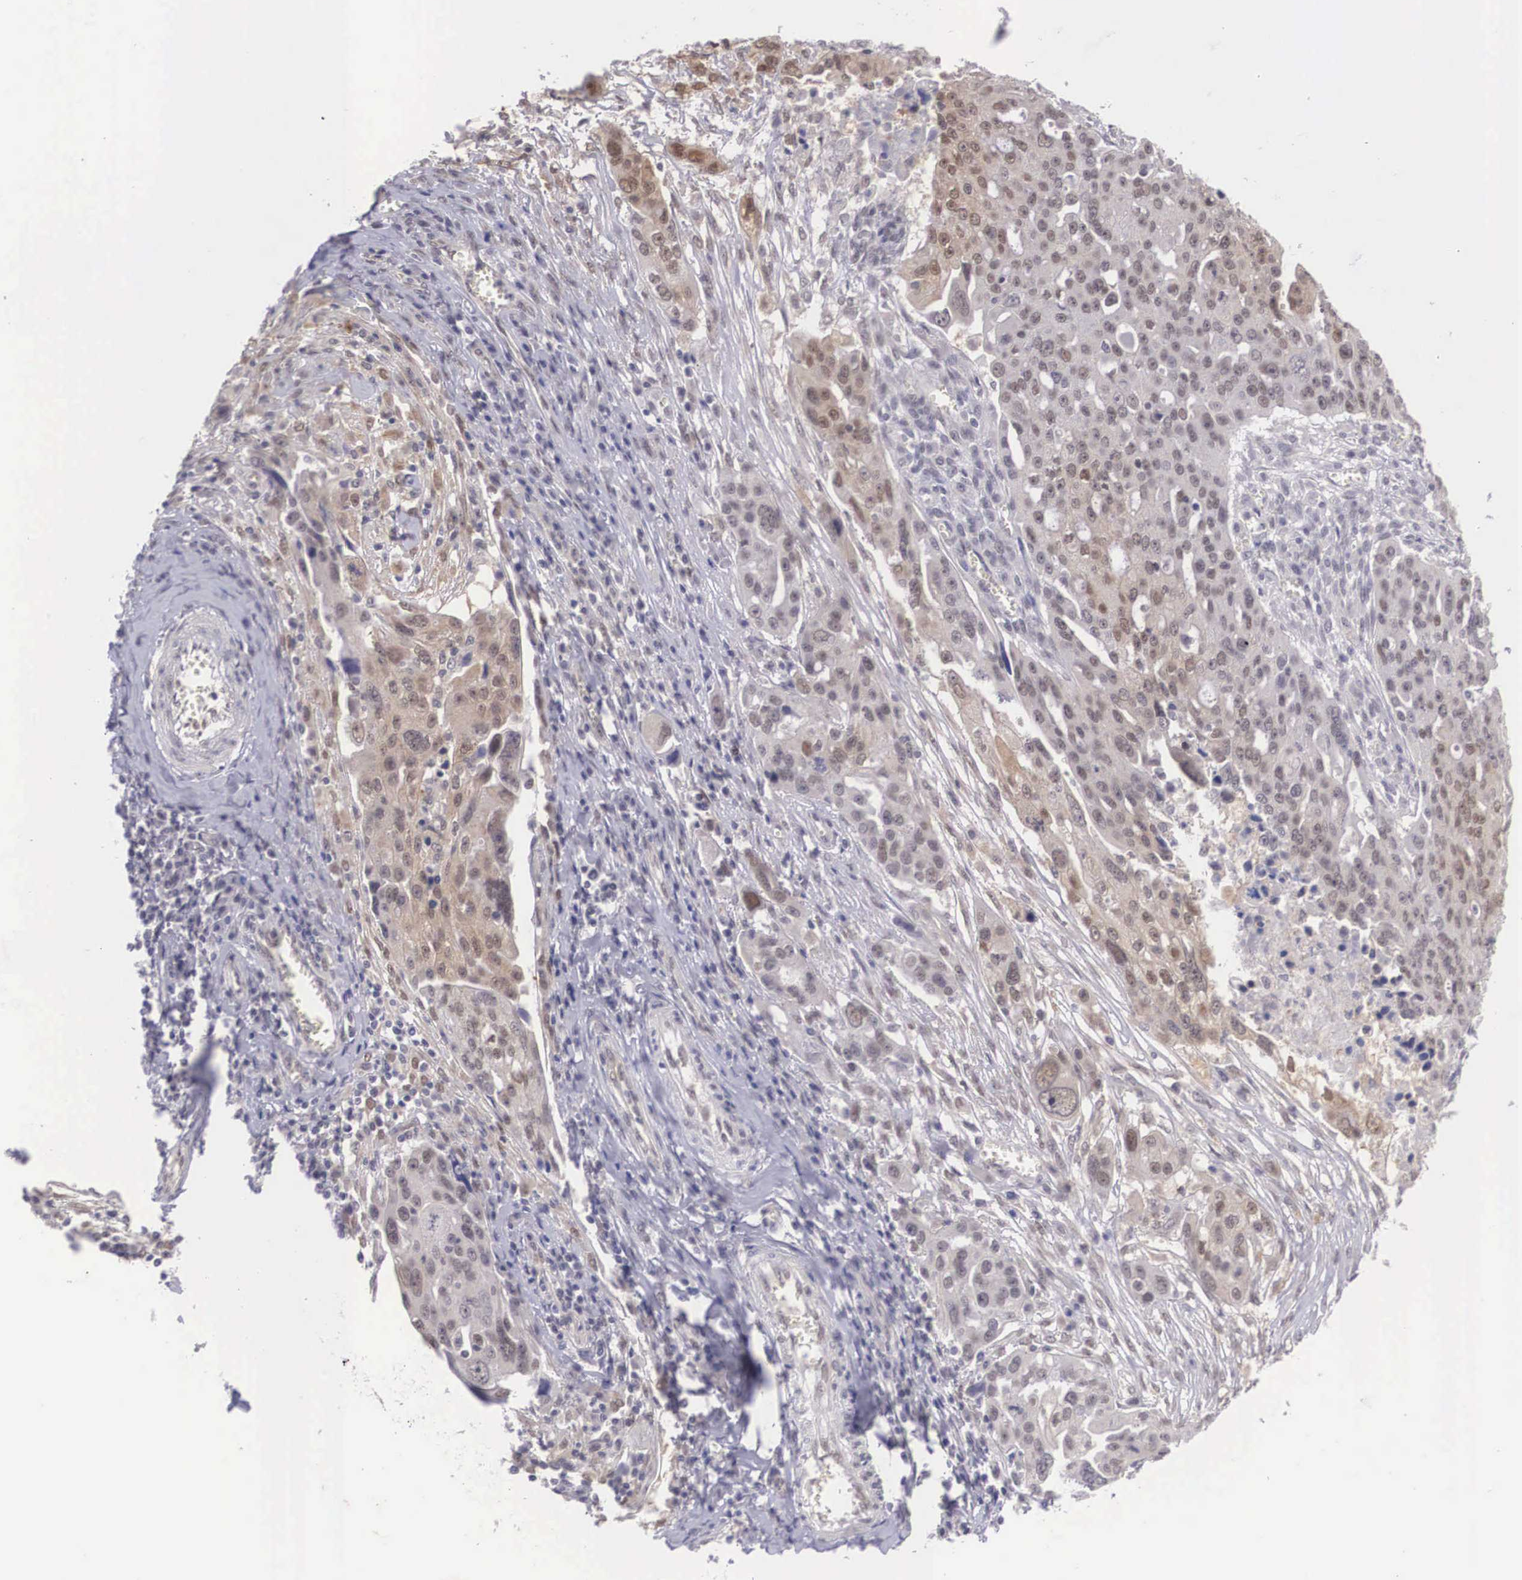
{"staining": {"intensity": "moderate", "quantity": ">75%", "location": "cytoplasmic/membranous,nuclear"}, "tissue": "ovarian cancer", "cell_type": "Tumor cells", "image_type": "cancer", "snomed": [{"axis": "morphology", "description": "Carcinoma, endometroid"}, {"axis": "topography", "description": "Ovary"}], "caption": "Immunohistochemistry of human endometroid carcinoma (ovarian) reveals medium levels of moderate cytoplasmic/membranous and nuclear expression in approximately >75% of tumor cells. (brown staining indicates protein expression, while blue staining denotes nuclei).", "gene": "NINL", "patient": {"sex": "female", "age": 75}}